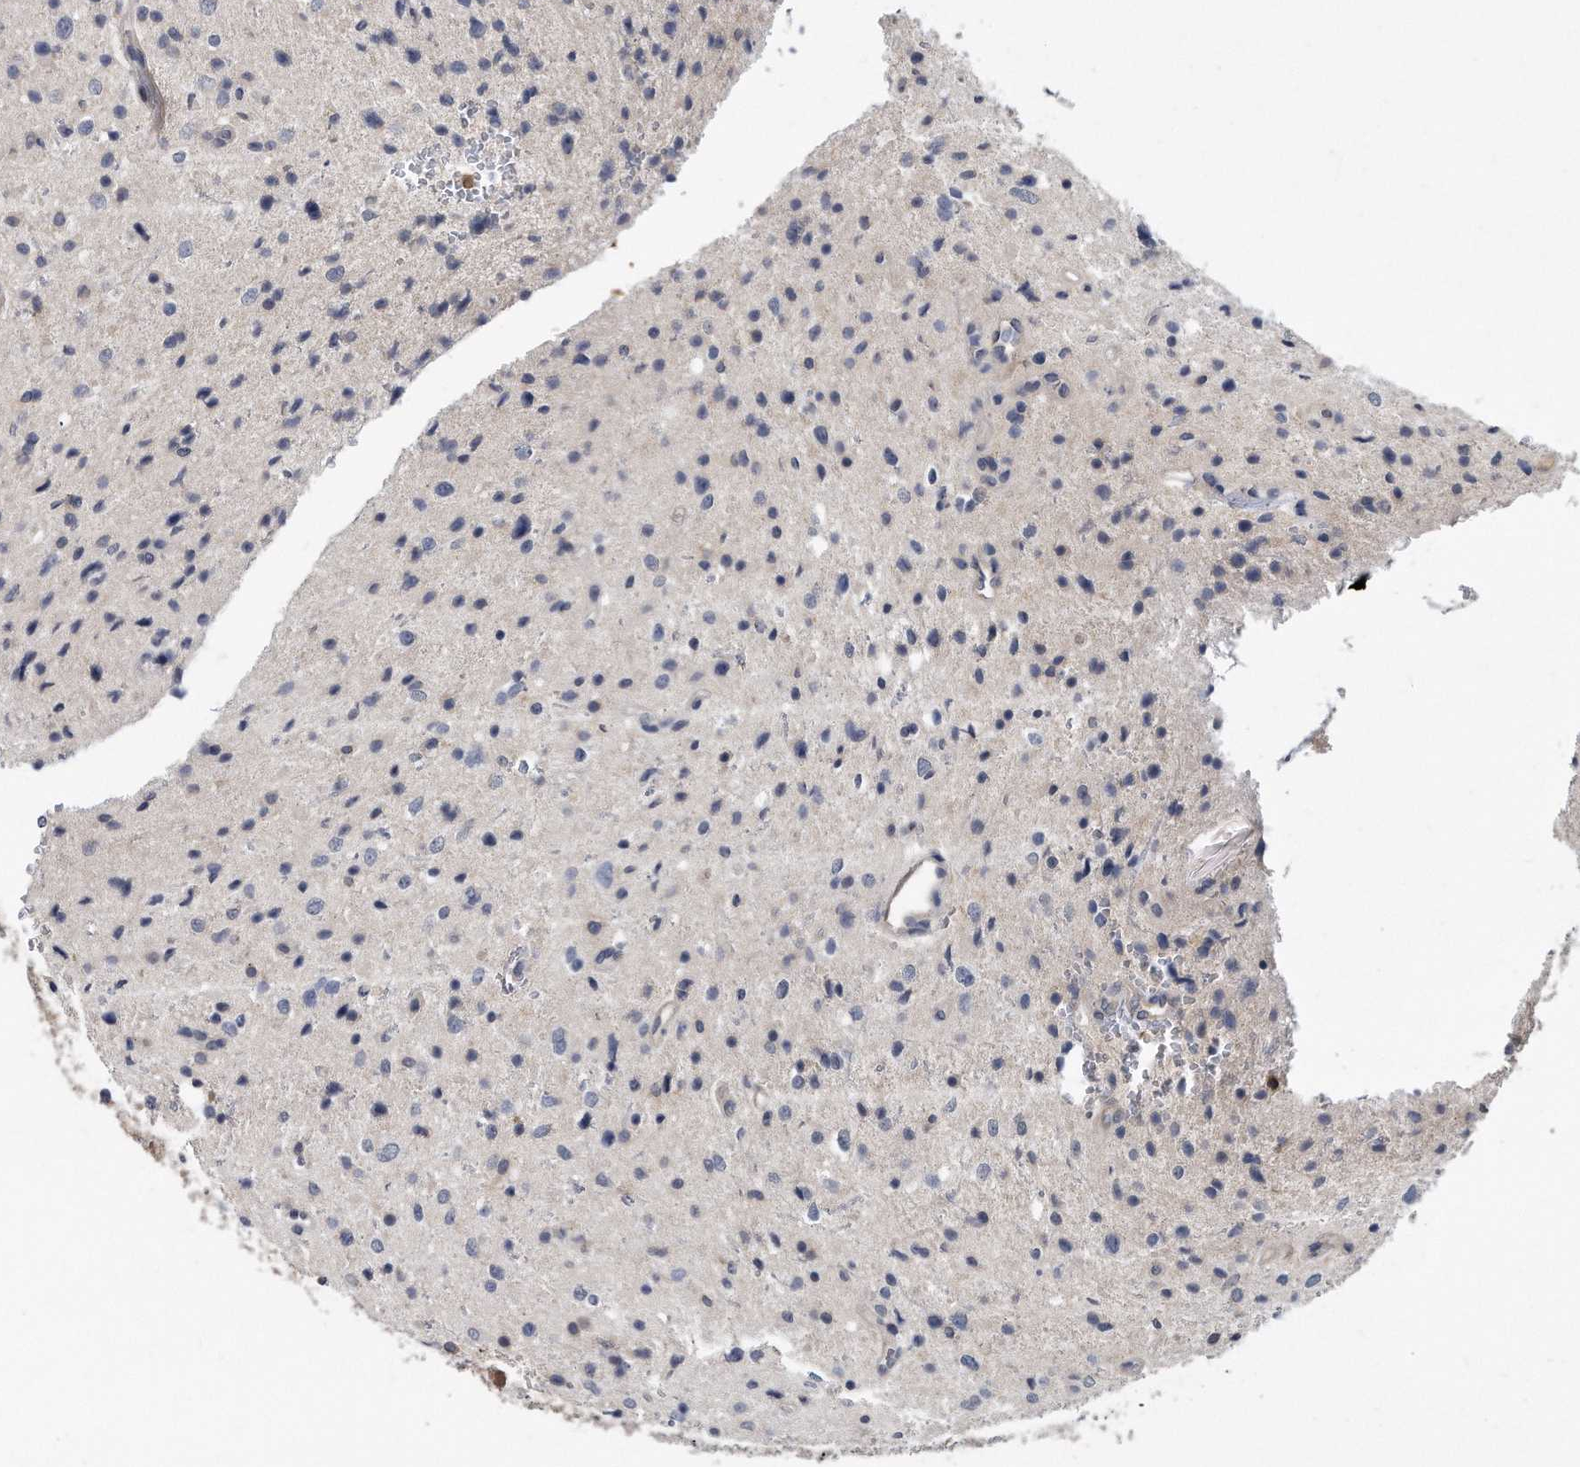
{"staining": {"intensity": "negative", "quantity": "none", "location": "none"}, "tissue": "glioma", "cell_type": "Tumor cells", "image_type": "cancer", "snomed": [{"axis": "morphology", "description": "Glioma, malignant, Low grade"}, {"axis": "topography", "description": "Brain"}], "caption": "The histopathology image shows no significant staining in tumor cells of low-grade glioma (malignant).", "gene": "HOMER3", "patient": {"sex": "female", "age": 37}}